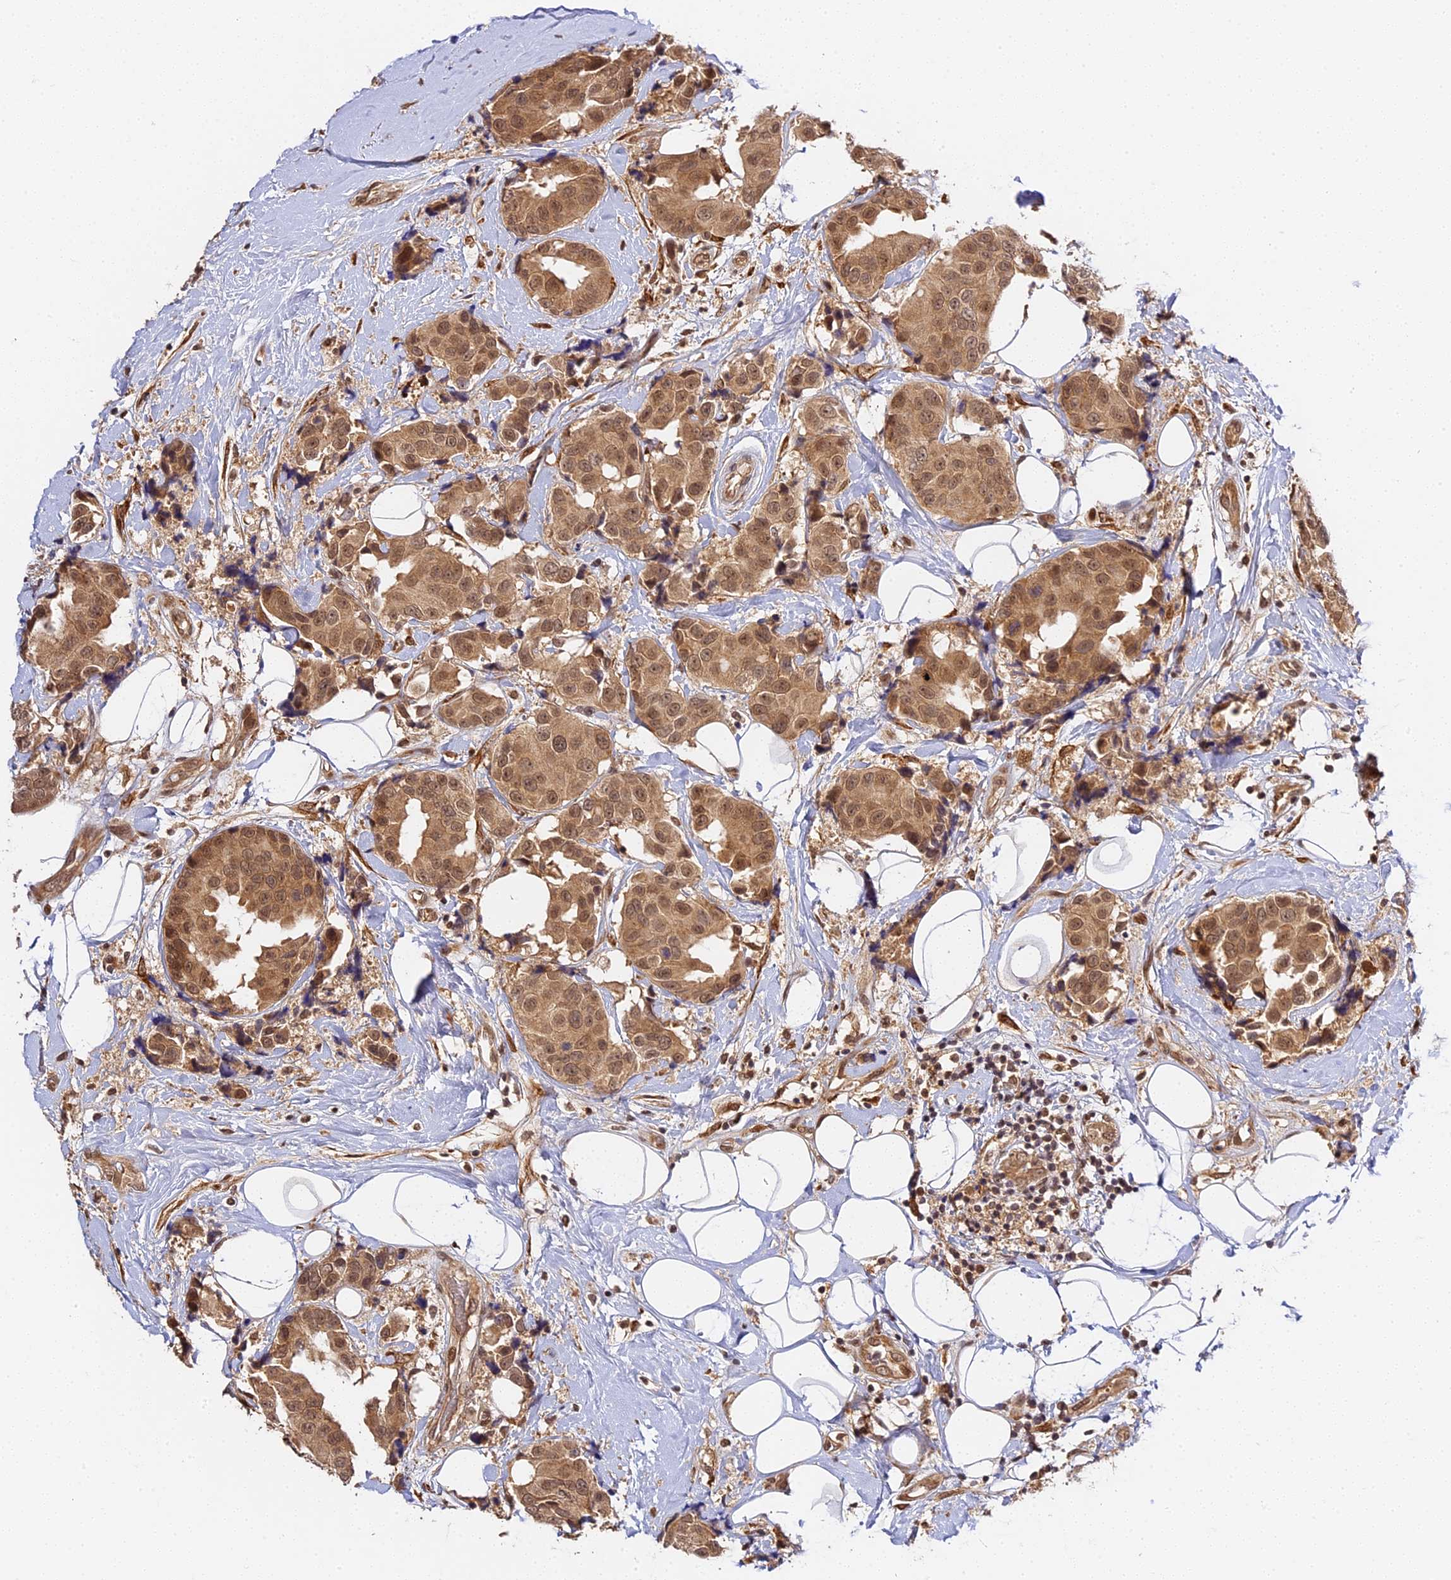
{"staining": {"intensity": "moderate", "quantity": ">75%", "location": "cytoplasmic/membranous,nuclear"}, "tissue": "breast cancer", "cell_type": "Tumor cells", "image_type": "cancer", "snomed": [{"axis": "morphology", "description": "Normal tissue, NOS"}, {"axis": "morphology", "description": "Duct carcinoma"}, {"axis": "topography", "description": "Breast"}], "caption": "Human invasive ductal carcinoma (breast) stained with a protein marker demonstrates moderate staining in tumor cells.", "gene": "IMPACT", "patient": {"sex": "female", "age": 39}}